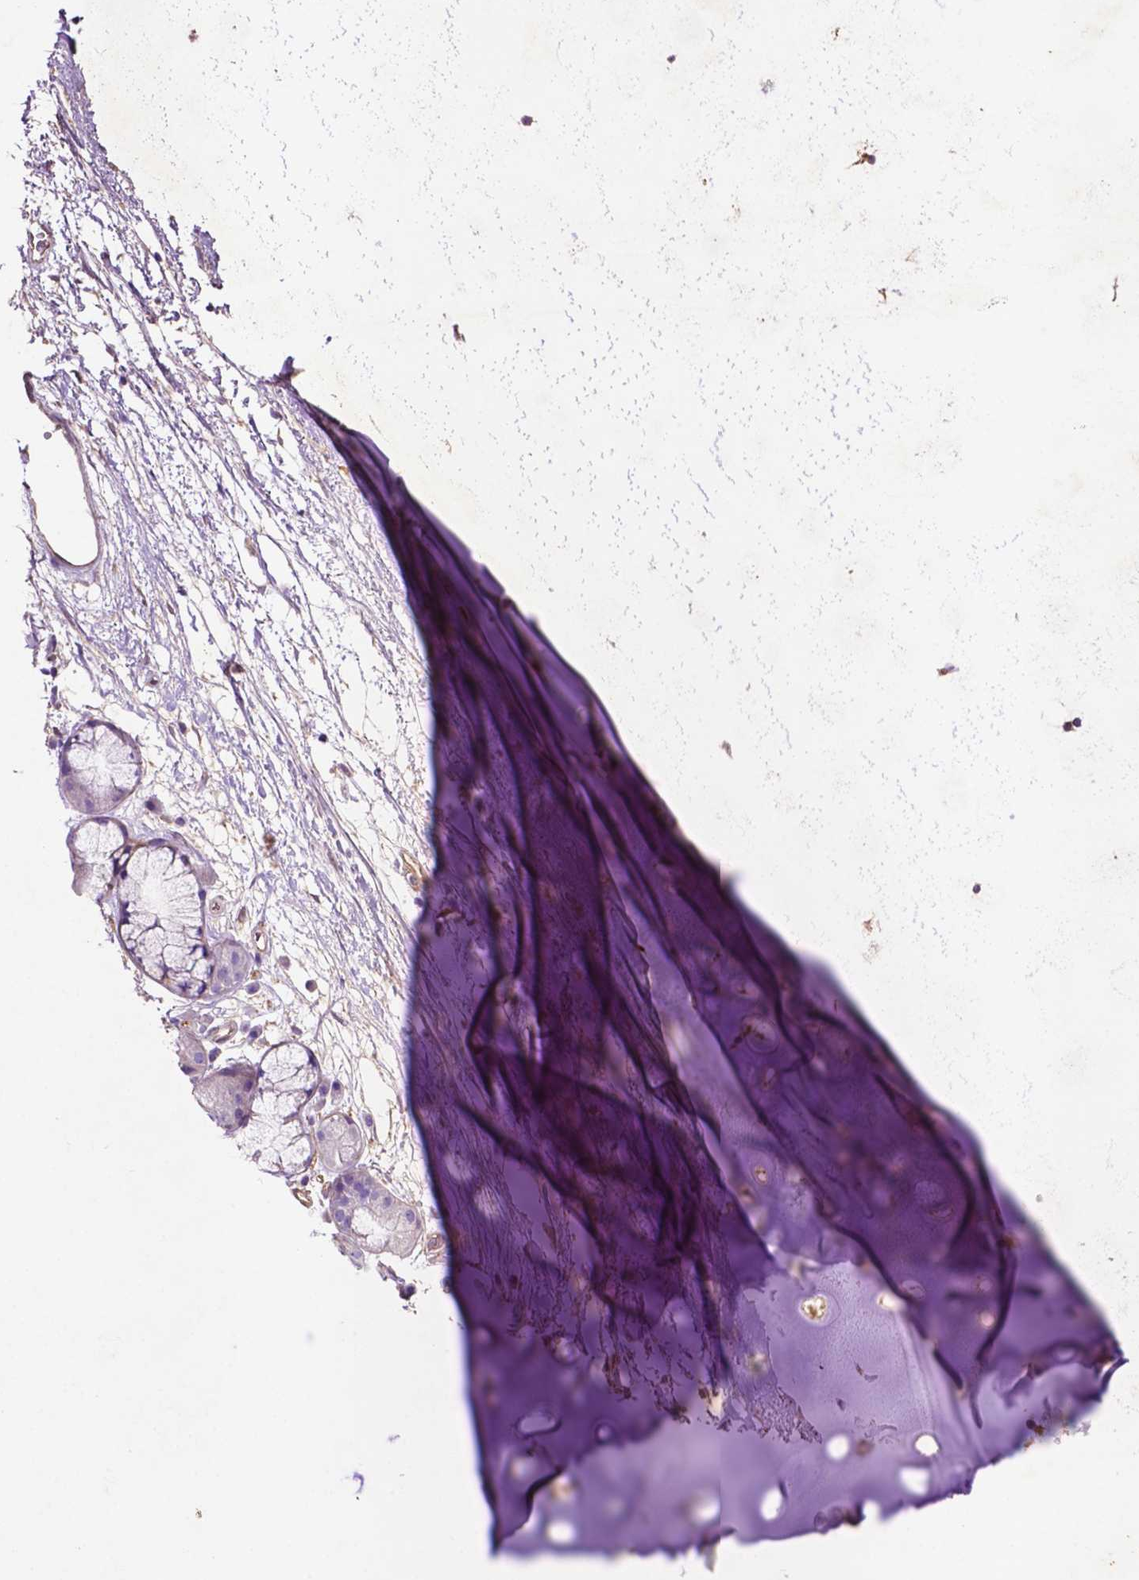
{"staining": {"intensity": "moderate", "quantity": "25%-75%", "location": "cytoplasmic/membranous"}, "tissue": "adipose tissue", "cell_type": "Adipocytes", "image_type": "normal", "snomed": [{"axis": "morphology", "description": "Normal tissue, NOS"}, {"axis": "topography", "description": "Cartilage tissue"}, {"axis": "topography", "description": "Bronchus"}], "caption": "Adipose tissue stained with a brown dye exhibits moderate cytoplasmic/membranous positive expression in approximately 25%-75% of adipocytes.", "gene": "GDPD5", "patient": {"sex": "male", "age": 58}}